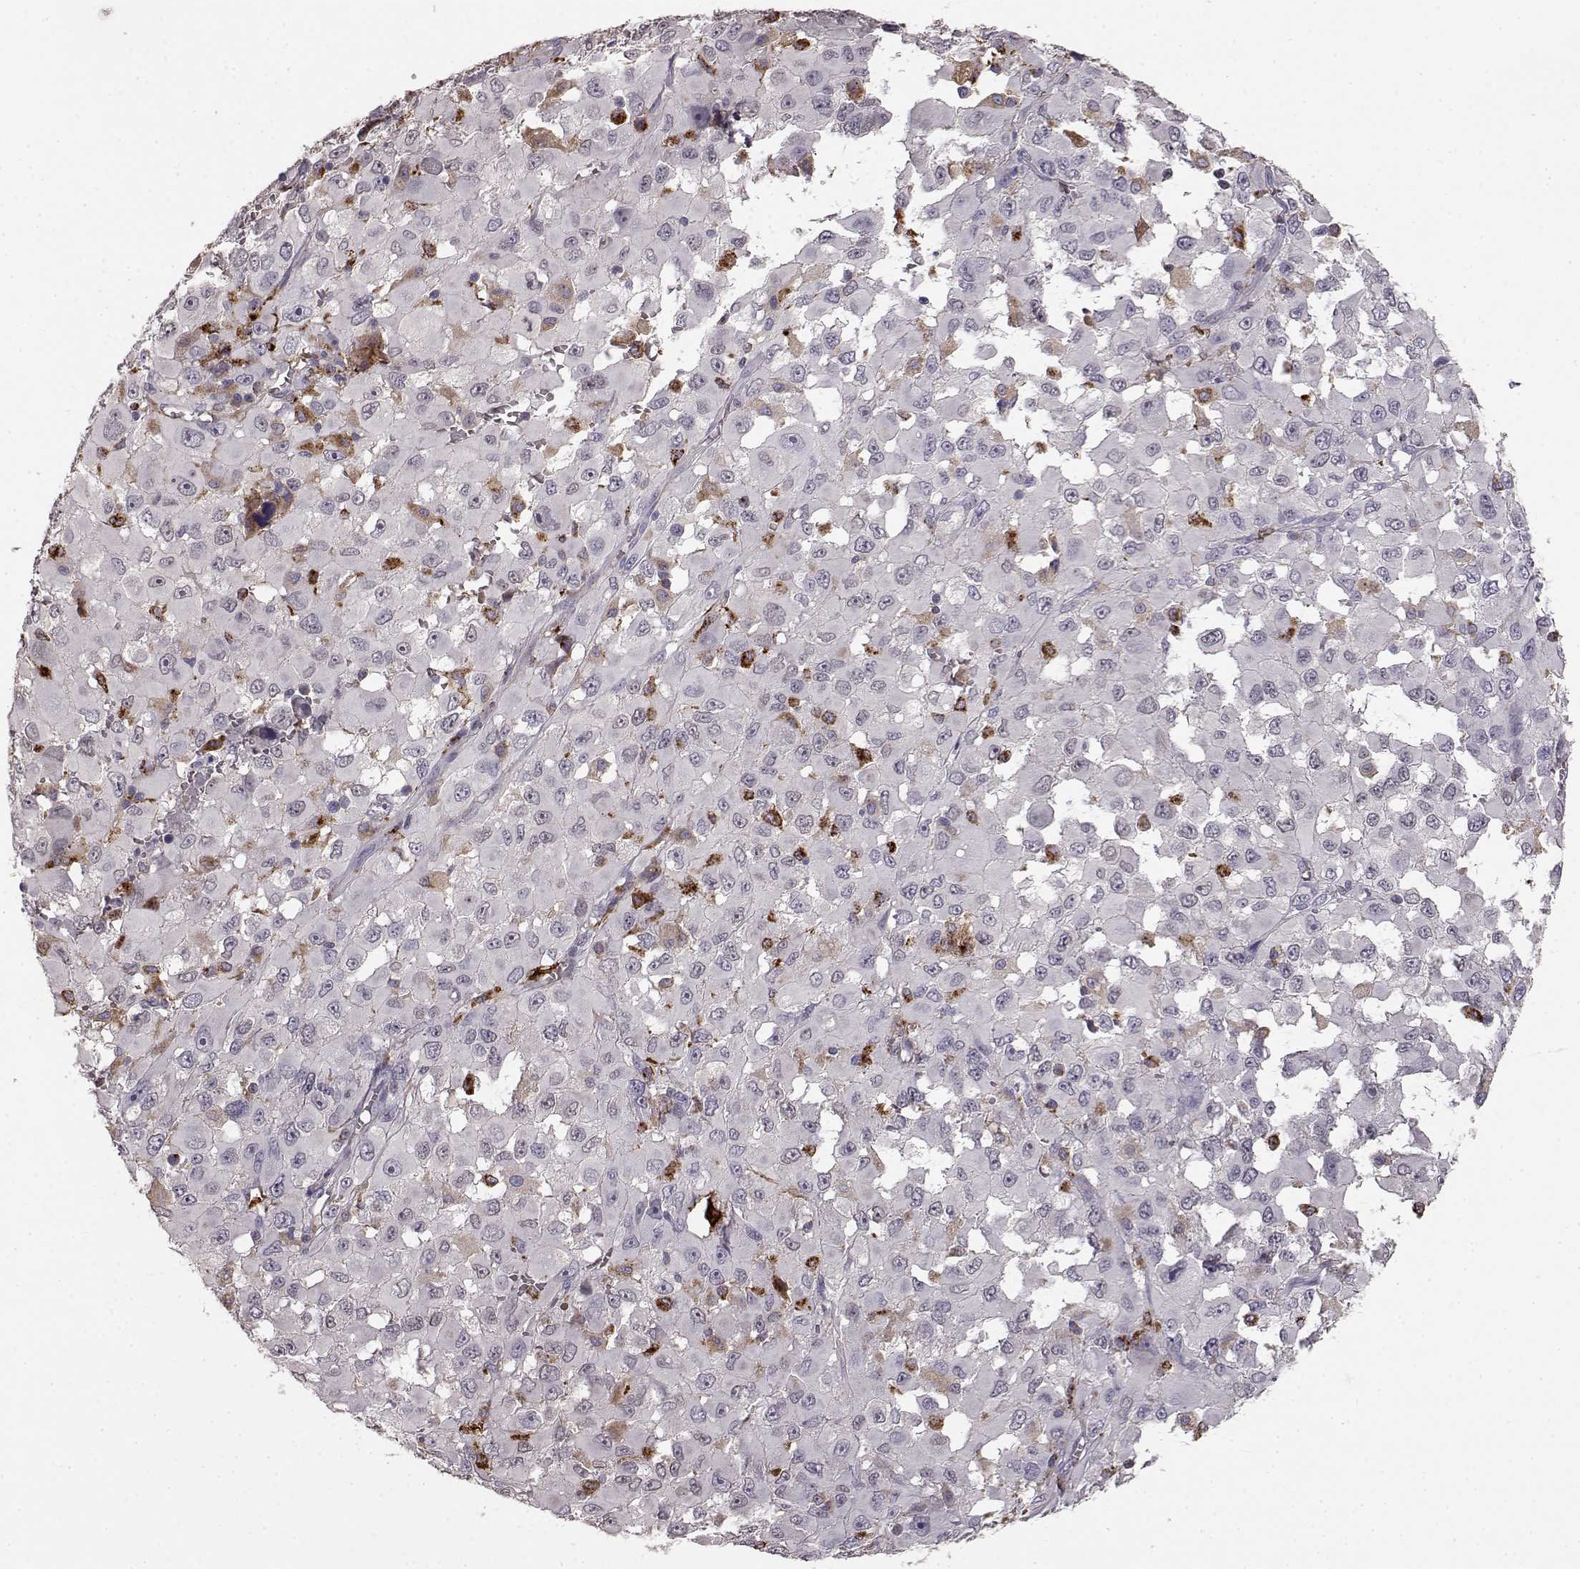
{"staining": {"intensity": "negative", "quantity": "none", "location": "none"}, "tissue": "melanoma", "cell_type": "Tumor cells", "image_type": "cancer", "snomed": [{"axis": "morphology", "description": "Malignant melanoma, Metastatic site"}, {"axis": "topography", "description": "Lymph node"}], "caption": "Immunohistochemistry (IHC) histopathology image of human malignant melanoma (metastatic site) stained for a protein (brown), which demonstrates no staining in tumor cells.", "gene": "CCNF", "patient": {"sex": "male", "age": 50}}